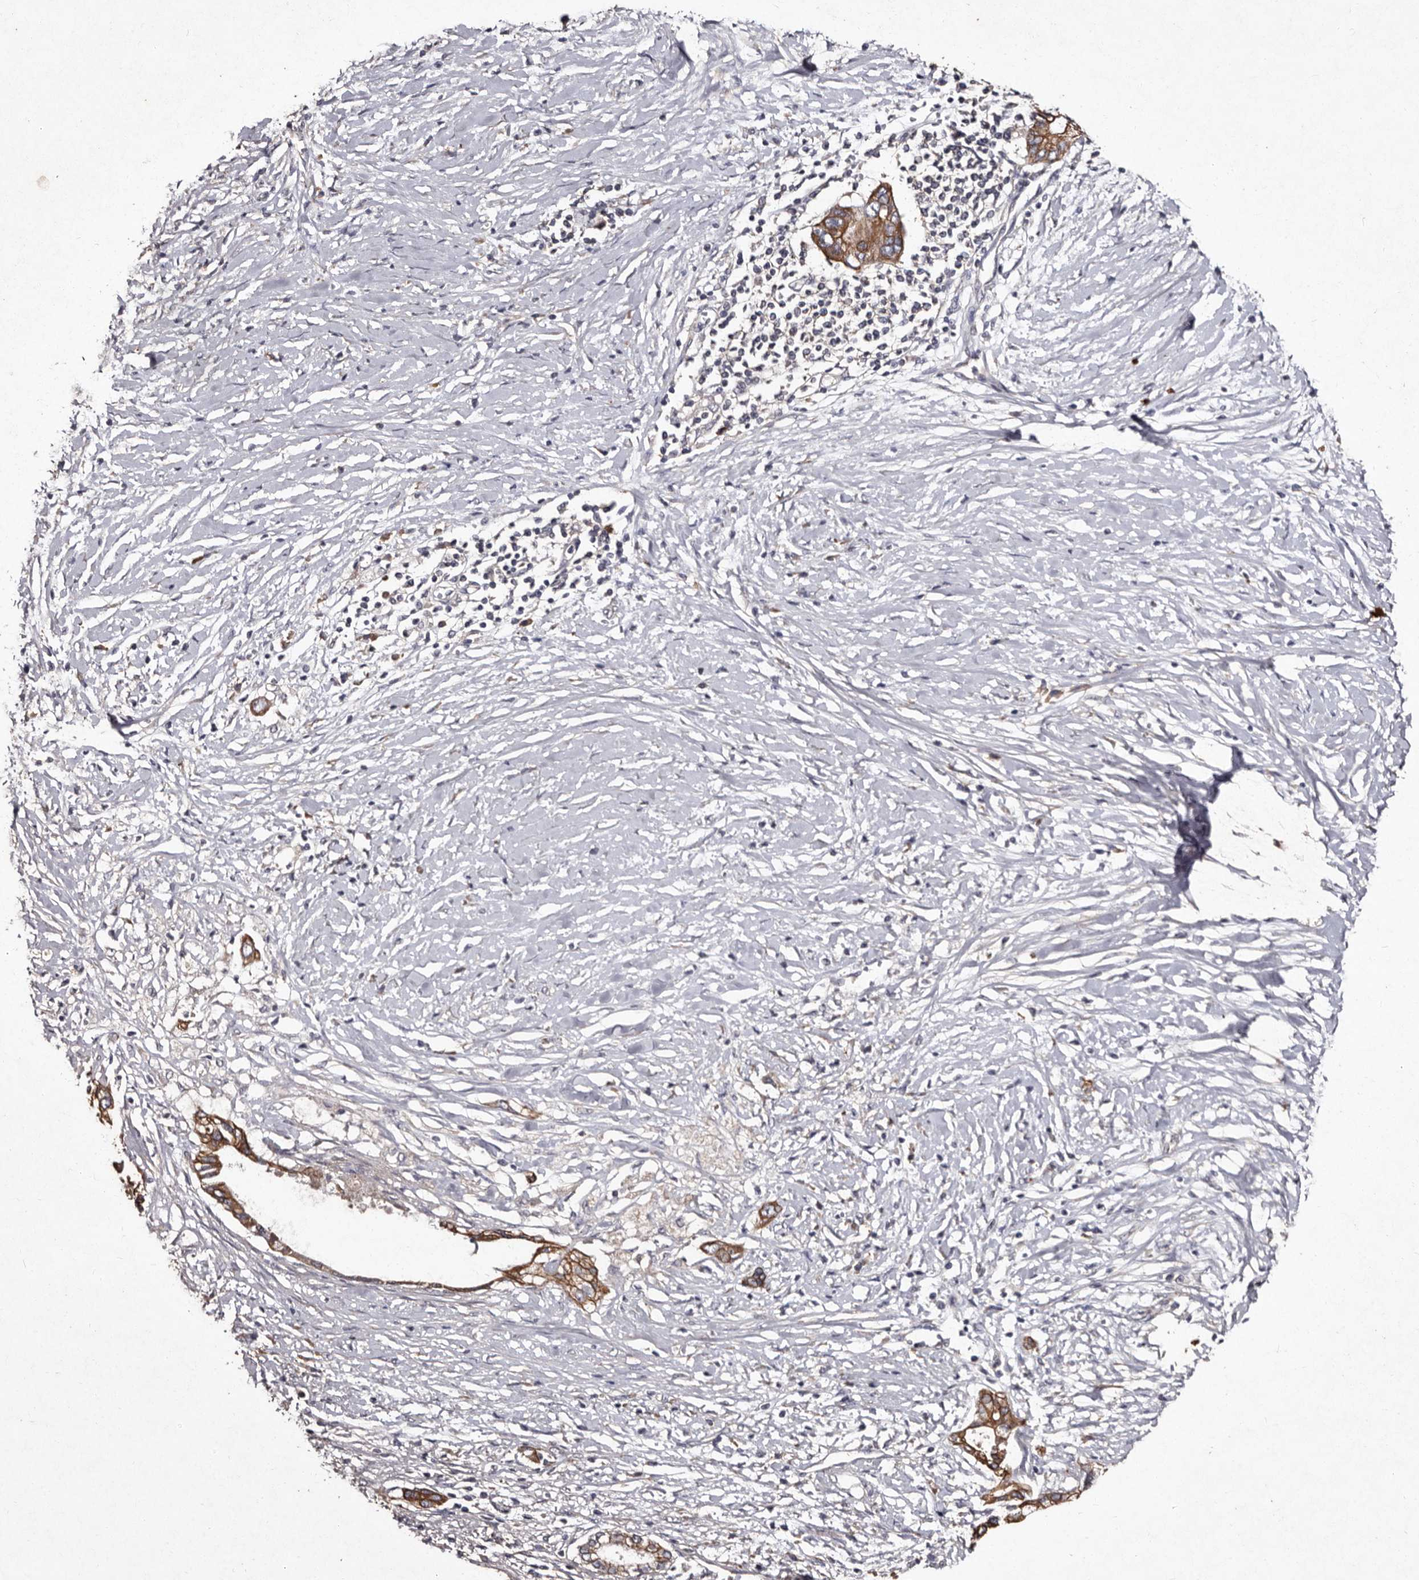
{"staining": {"intensity": "moderate", "quantity": ">75%", "location": "cytoplasmic/membranous"}, "tissue": "pancreatic cancer", "cell_type": "Tumor cells", "image_type": "cancer", "snomed": [{"axis": "morphology", "description": "Normal tissue, NOS"}, {"axis": "morphology", "description": "Adenocarcinoma, NOS"}, {"axis": "topography", "description": "Pancreas"}, {"axis": "topography", "description": "Peripheral nerve tissue"}], "caption": "Tumor cells demonstrate medium levels of moderate cytoplasmic/membranous expression in about >75% of cells in human adenocarcinoma (pancreatic).", "gene": "TFB1M", "patient": {"sex": "male", "age": 59}}